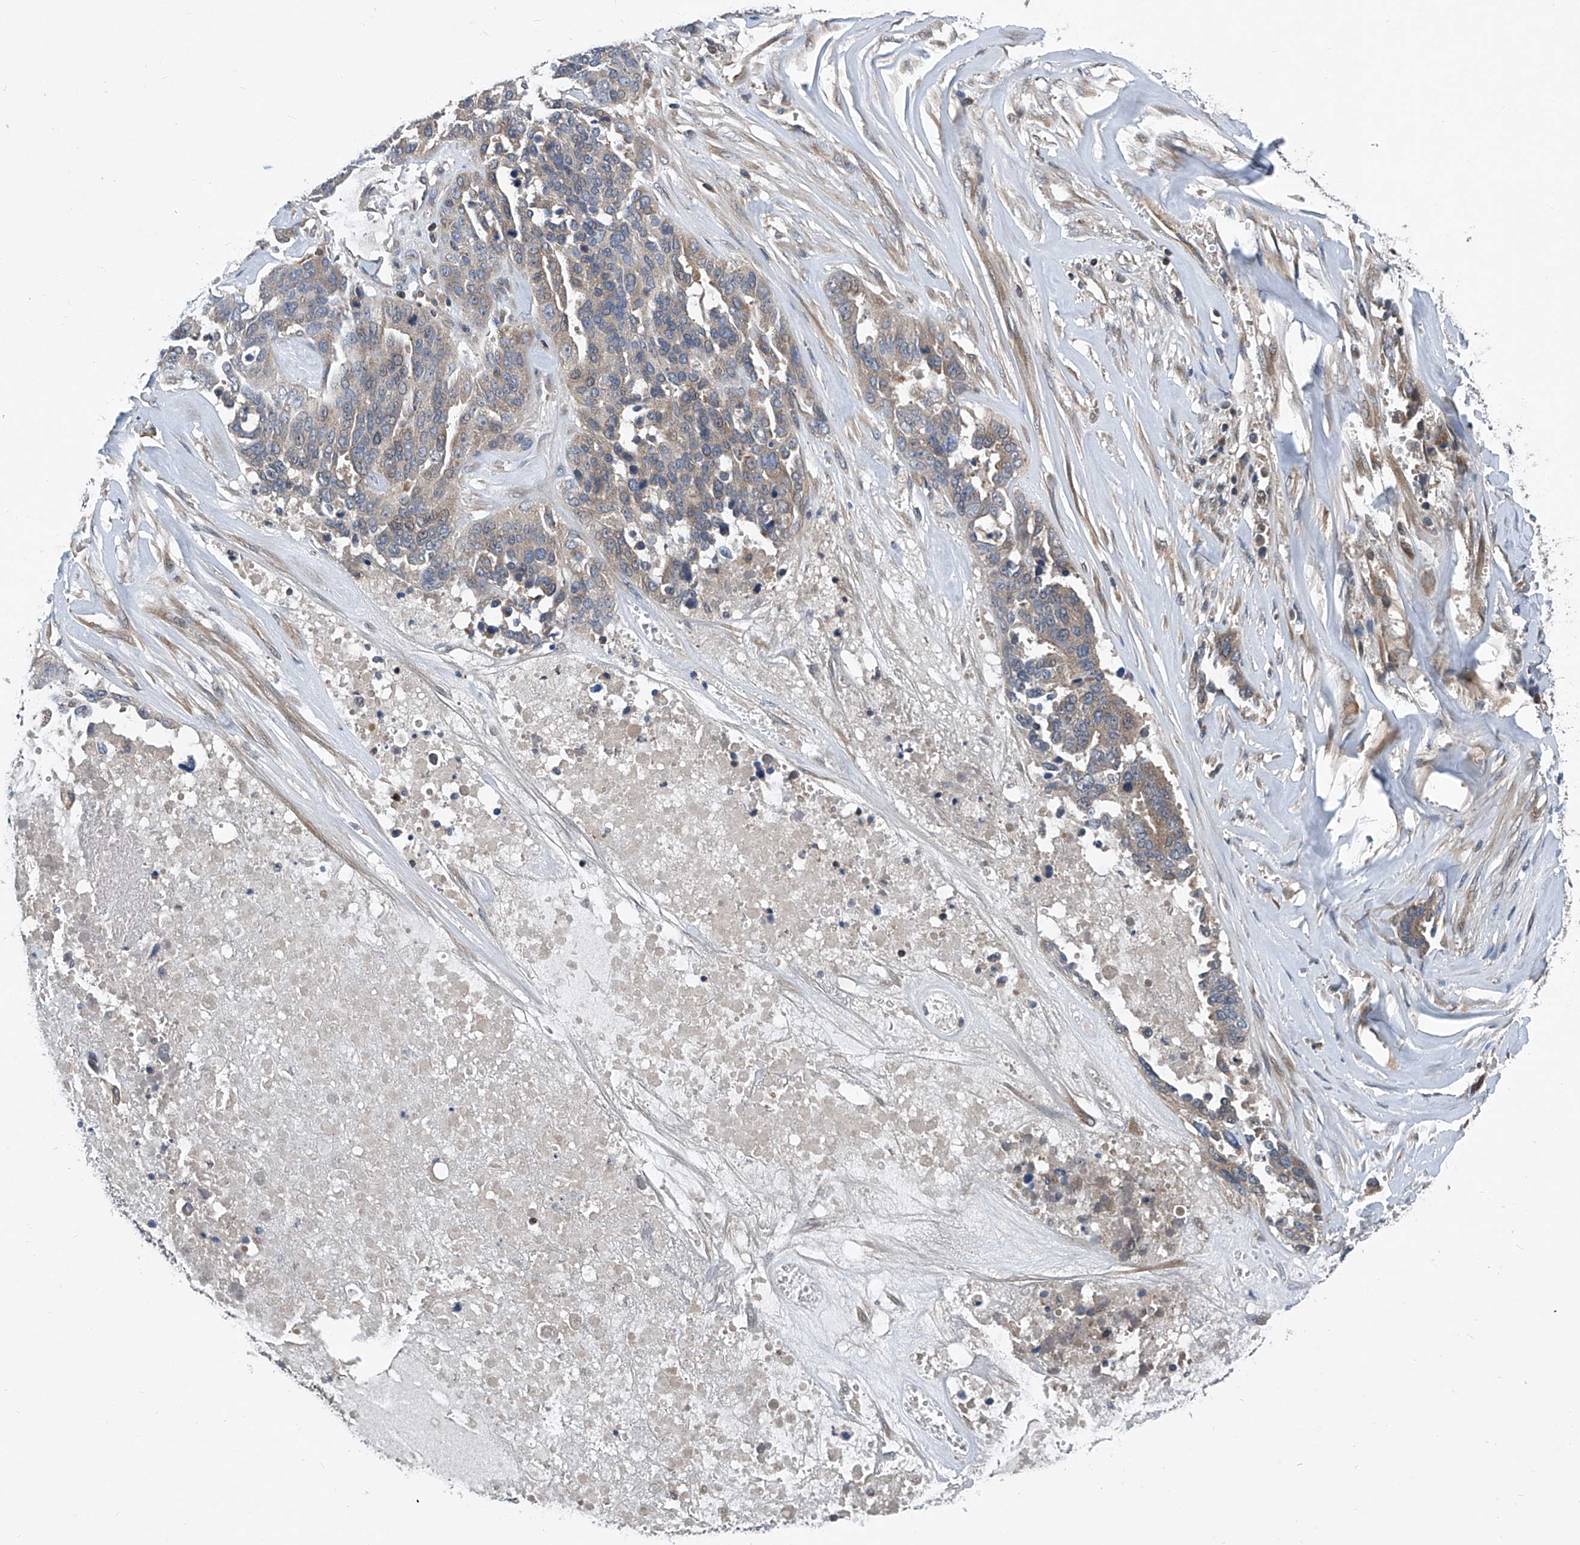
{"staining": {"intensity": "weak", "quantity": "<25%", "location": "cytoplasmic/membranous"}, "tissue": "ovarian cancer", "cell_type": "Tumor cells", "image_type": "cancer", "snomed": [{"axis": "morphology", "description": "Cystadenocarcinoma, serous, NOS"}, {"axis": "topography", "description": "Ovary"}], "caption": "This image is of ovarian cancer (serous cystadenocarcinoma) stained with immunohistochemistry (IHC) to label a protein in brown with the nuclei are counter-stained blue. There is no expression in tumor cells.", "gene": "TRIM38", "patient": {"sex": "female", "age": 44}}